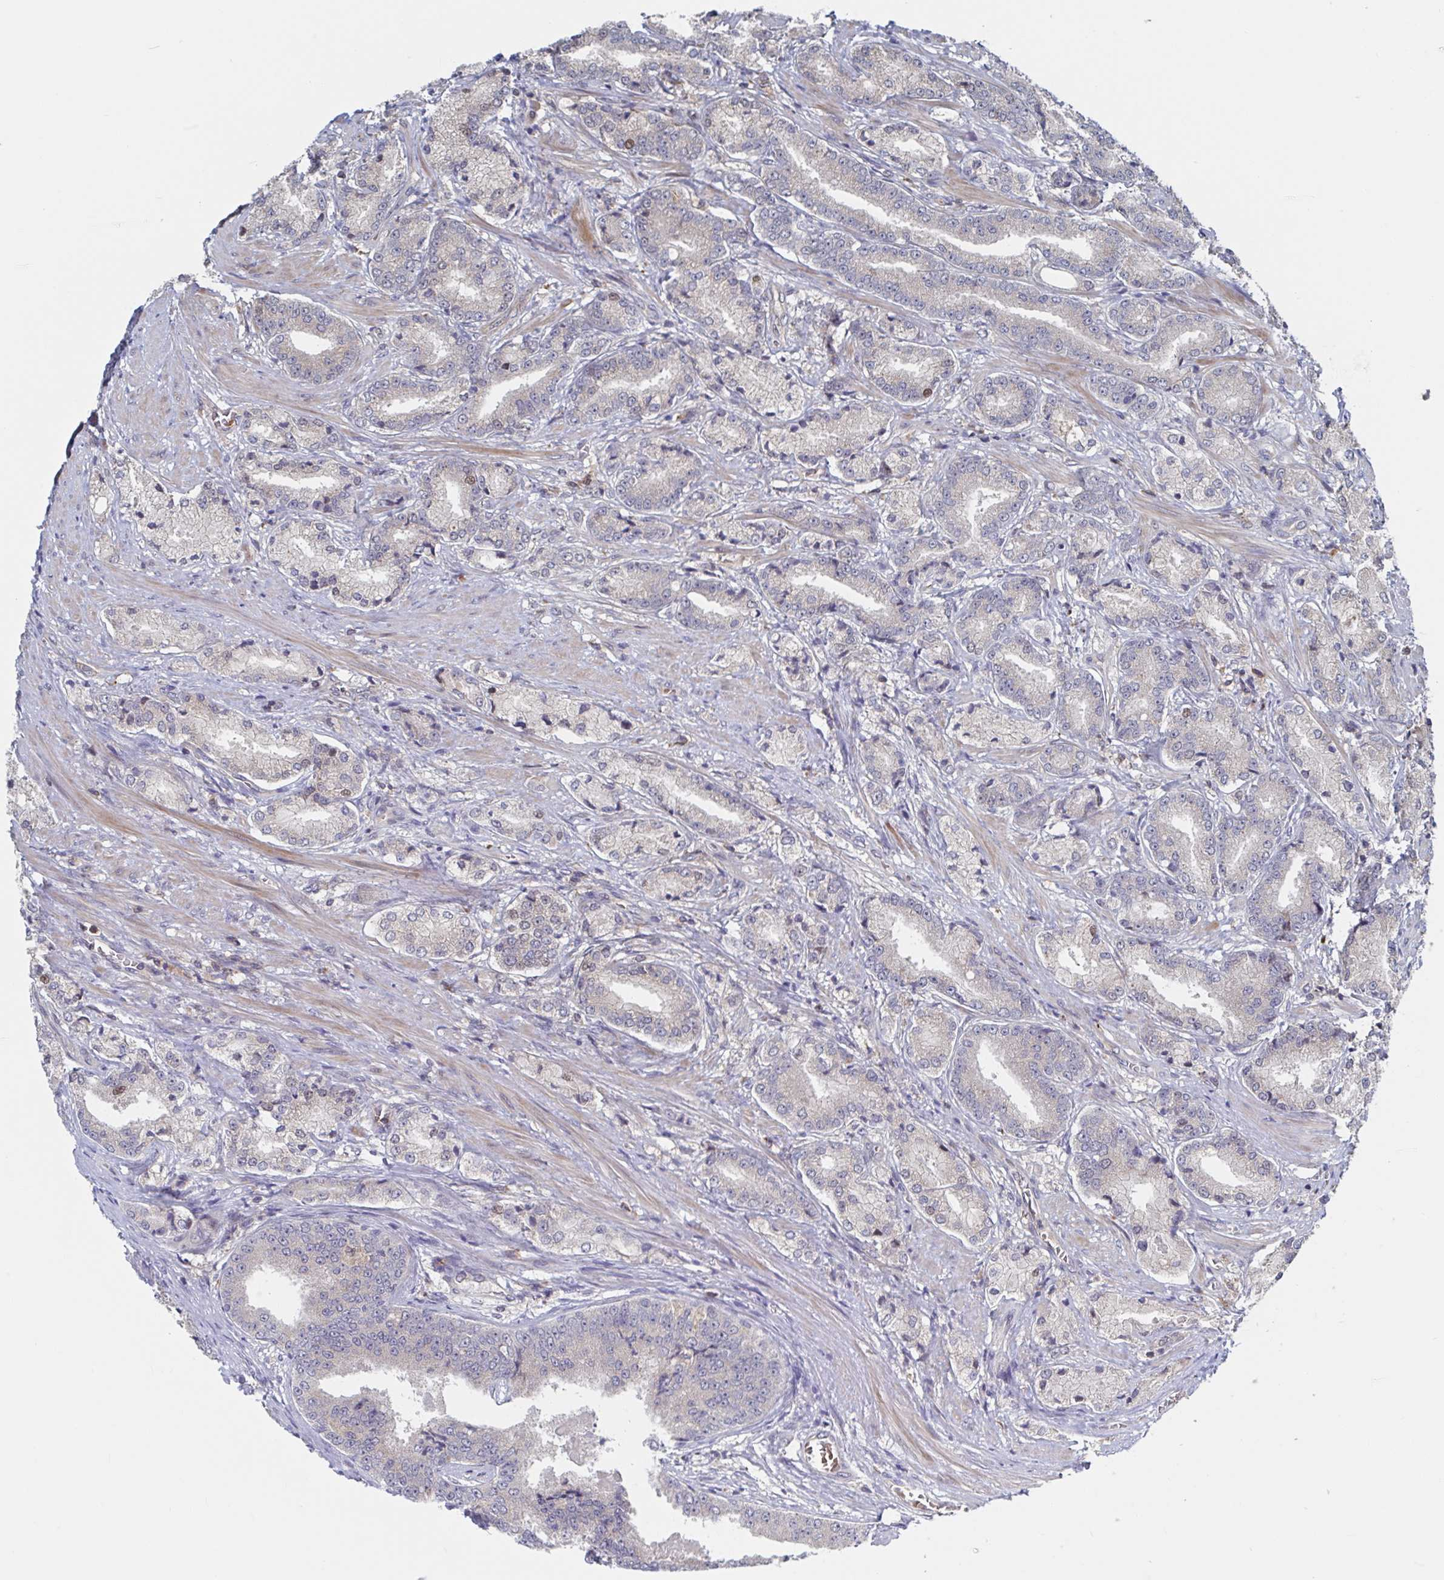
{"staining": {"intensity": "negative", "quantity": "none", "location": "none"}, "tissue": "prostate cancer", "cell_type": "Tumor cells", "image_type": "cancer", "snomed": [{"axis": "morphology", "description": "Adenocarcinoma, High grade"}, {"axis": "topography", "description": "Prostate and seminal vesicle, NOS"}], "caption": "Tumor cells are negative for brown protein staining in prostate adenocarcinoma (high-grade).", "gene": "DHRS12", "patient": {"sex": "male", "age": 61}}